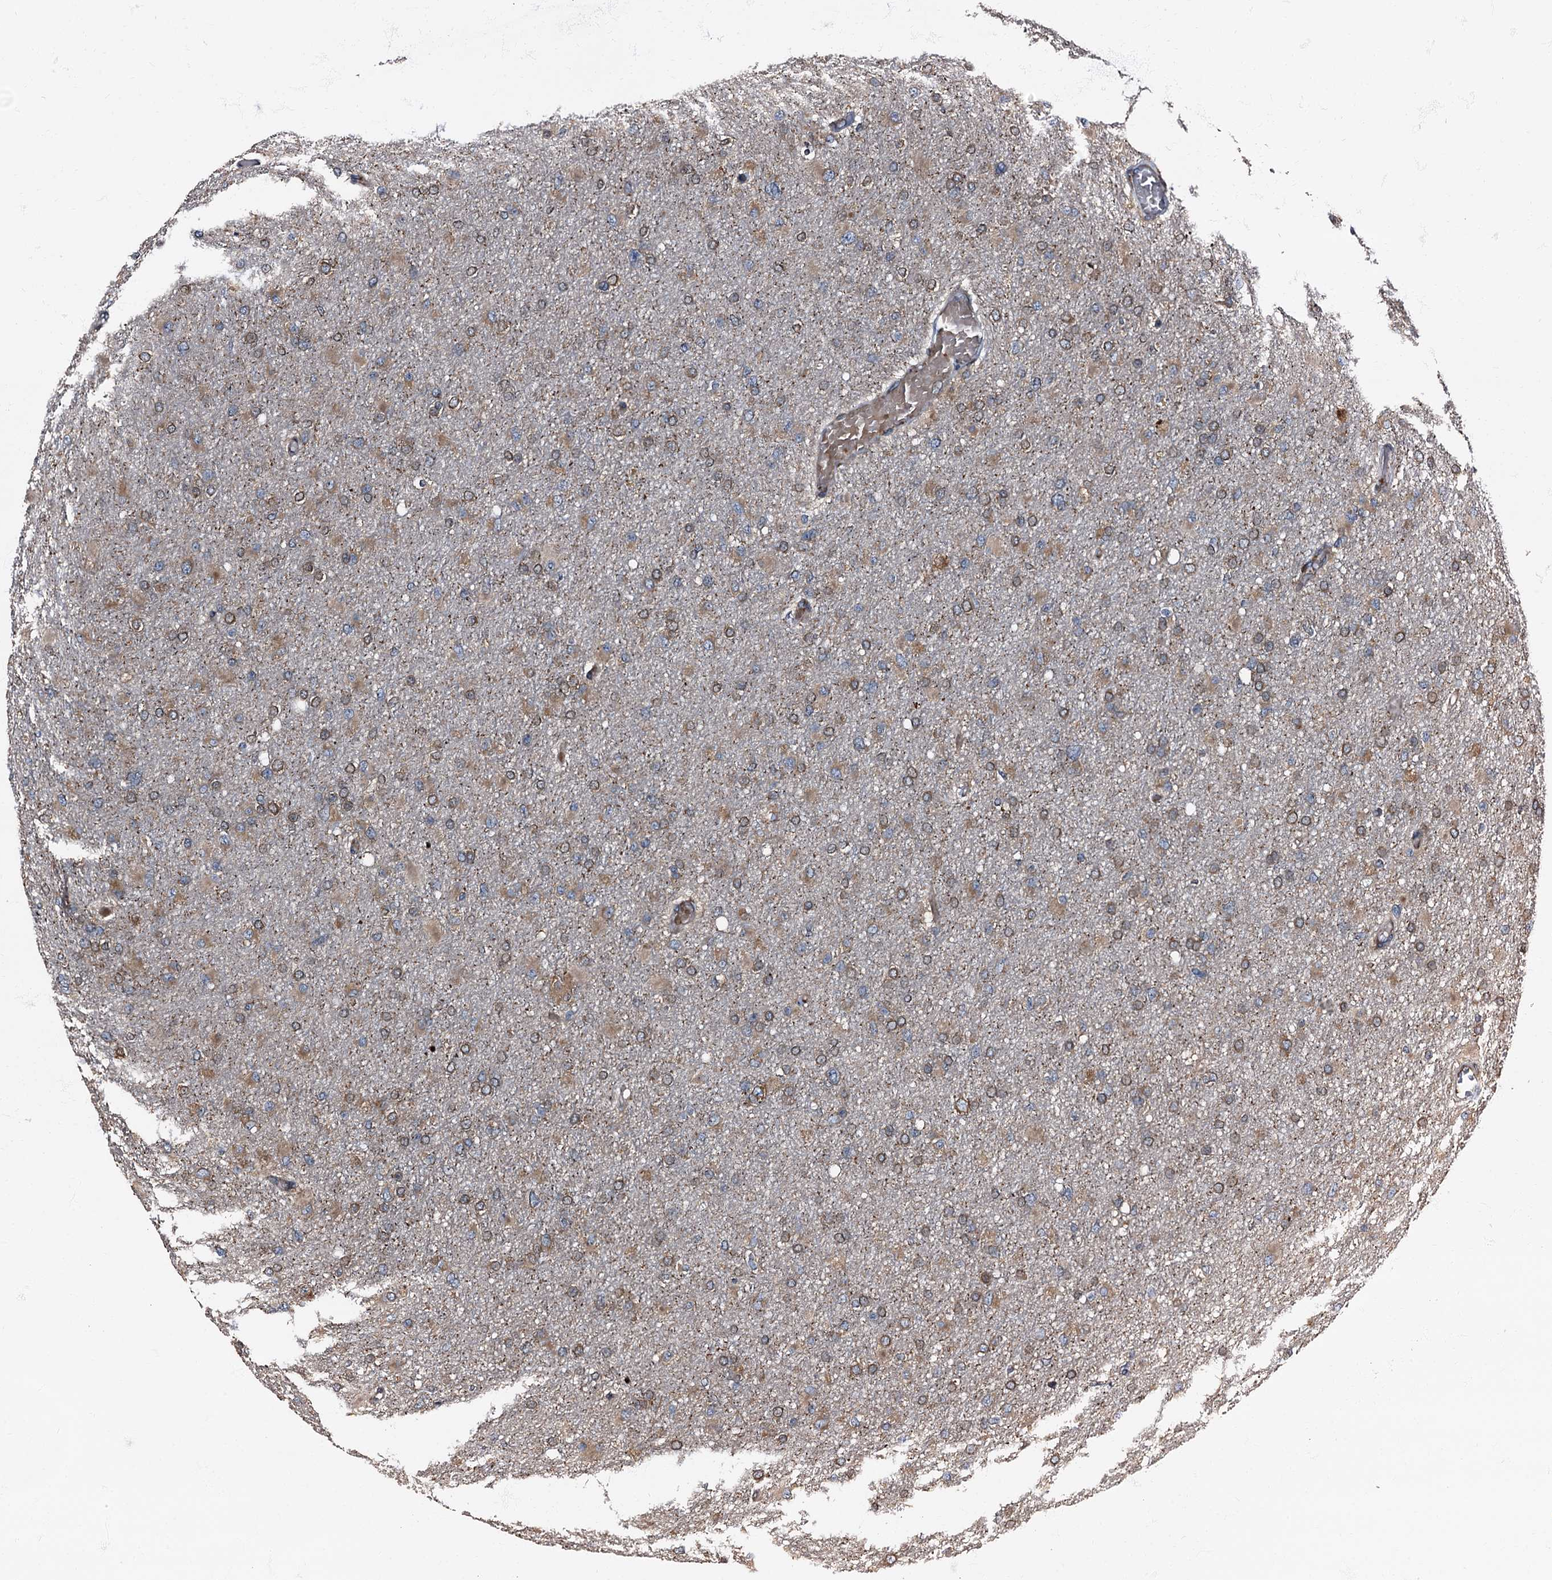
{"staining": {"intensity": "moderate", "quantity": "25%-75%", "location": "cytoplasmic/membranous"}, "tissue": "glioma", "cell_type": "Tumor cells", "image_type": "cancer", "snomed": [{"axis": "morphology", "description": "Glioma, malignant, High grade"}, {"axis": "topography", "description": "Cerebral cortex"}], "caption": "High-power microscopy captured an immunohistochemistry (IHC) micrograph of malignant glioma (high-grade), revealing moderate cytoplasmic/membranous staining in about 25%-75% of tumor cells.", "gene": "ATP2C1", "patient": {"sex": "female", "age": 36}}